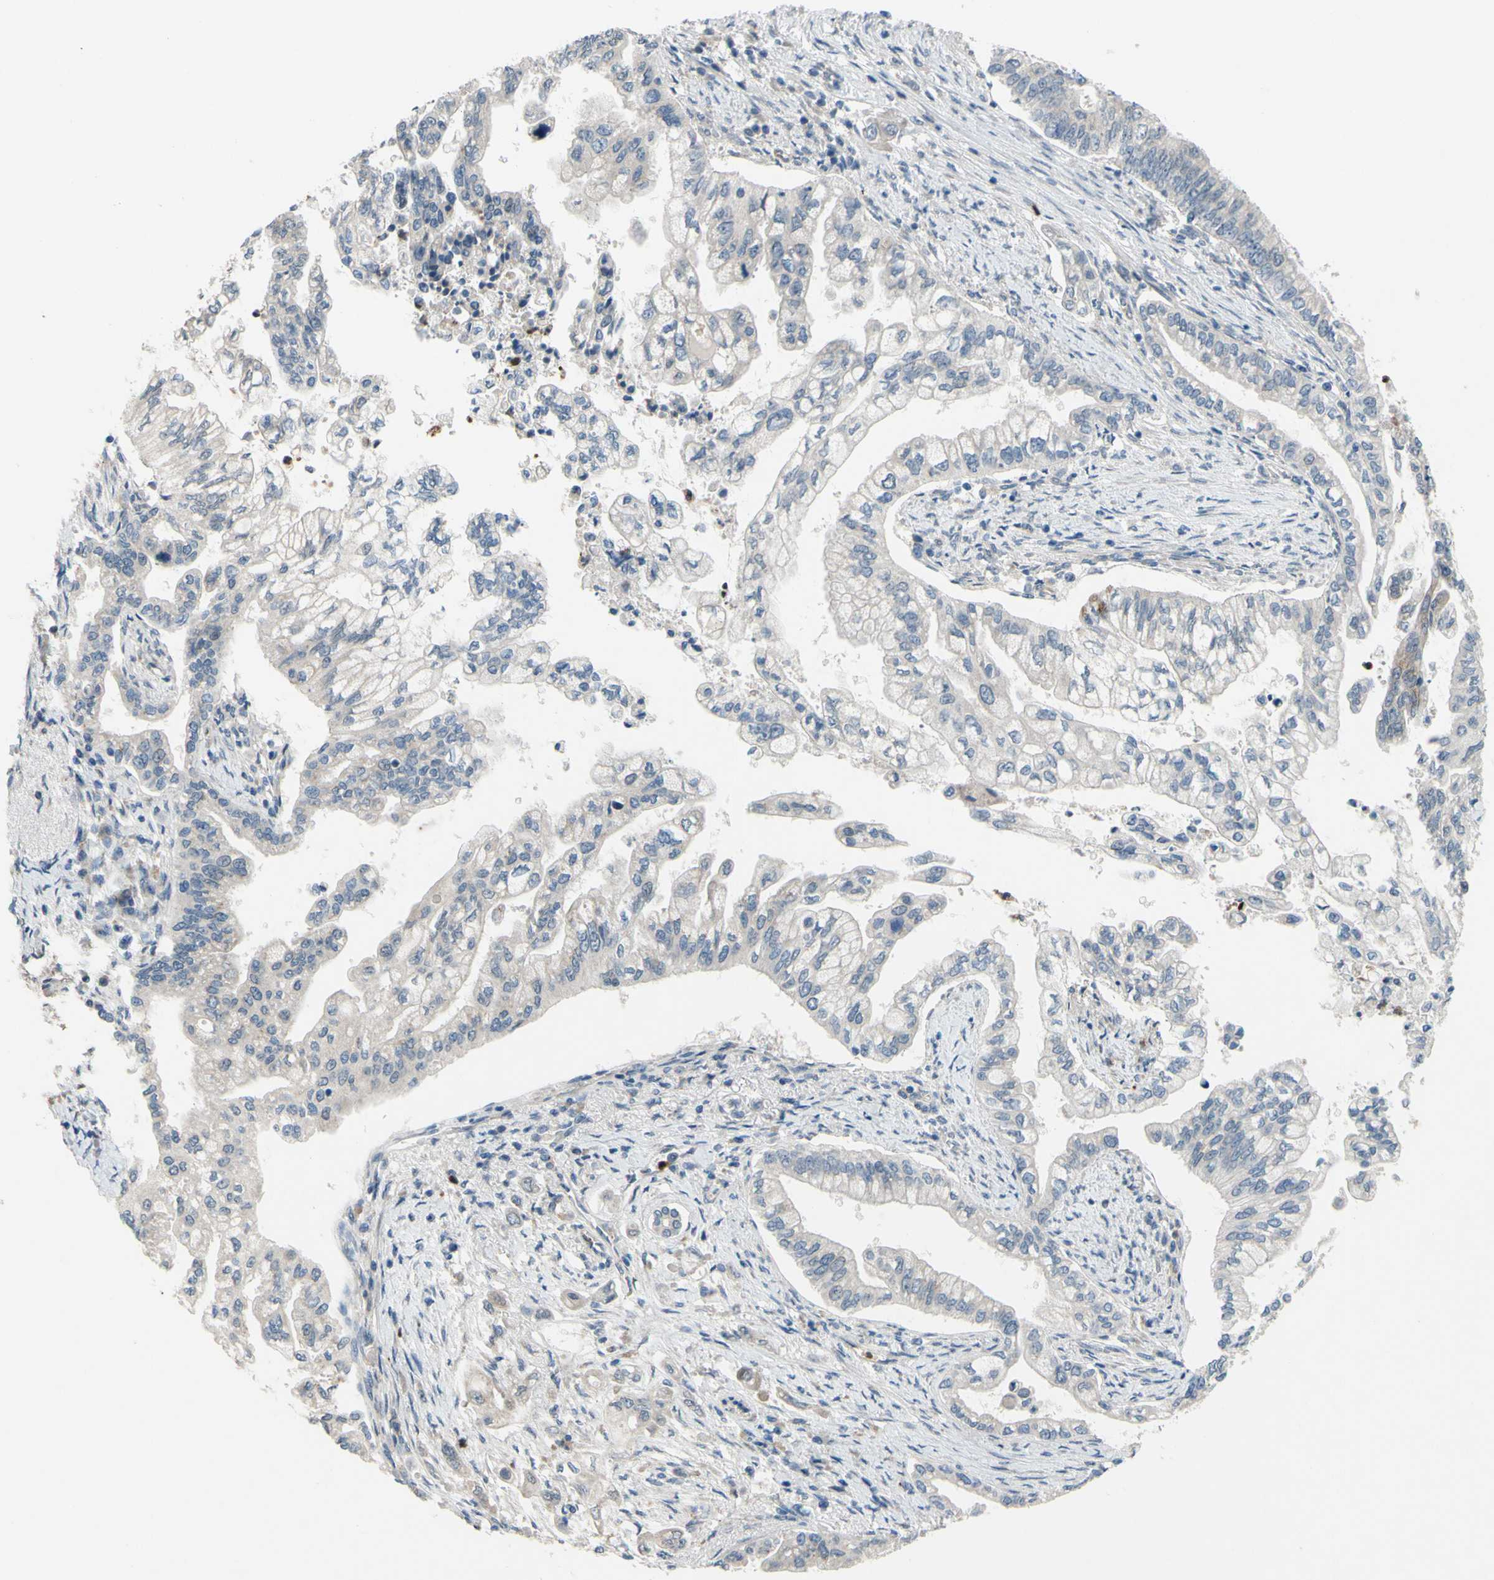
{"staining": {"intensity": "weak", "quantity": ">75%", "location": "cytoplasmic/membranous"}, "tissue": "pancreatic cancer", "cell_type": "Tumor cells", "image_type": "cancer", "snomed": [{"axis": "morphology", "description": "Normal tissue, NOS"}, {"axis": "topography", "description": "Pancreas"}], "caption": "Immunohistochemistry (DAB (3,3'-diaminobenzidine)) staining of pancreatic cancer exhibits weak cytoplasmic/membranous protein staining in approximately >75% of tumor cells.", "gene": "GRAMD2B", "patient": {"sex": "male", "age": 42}}